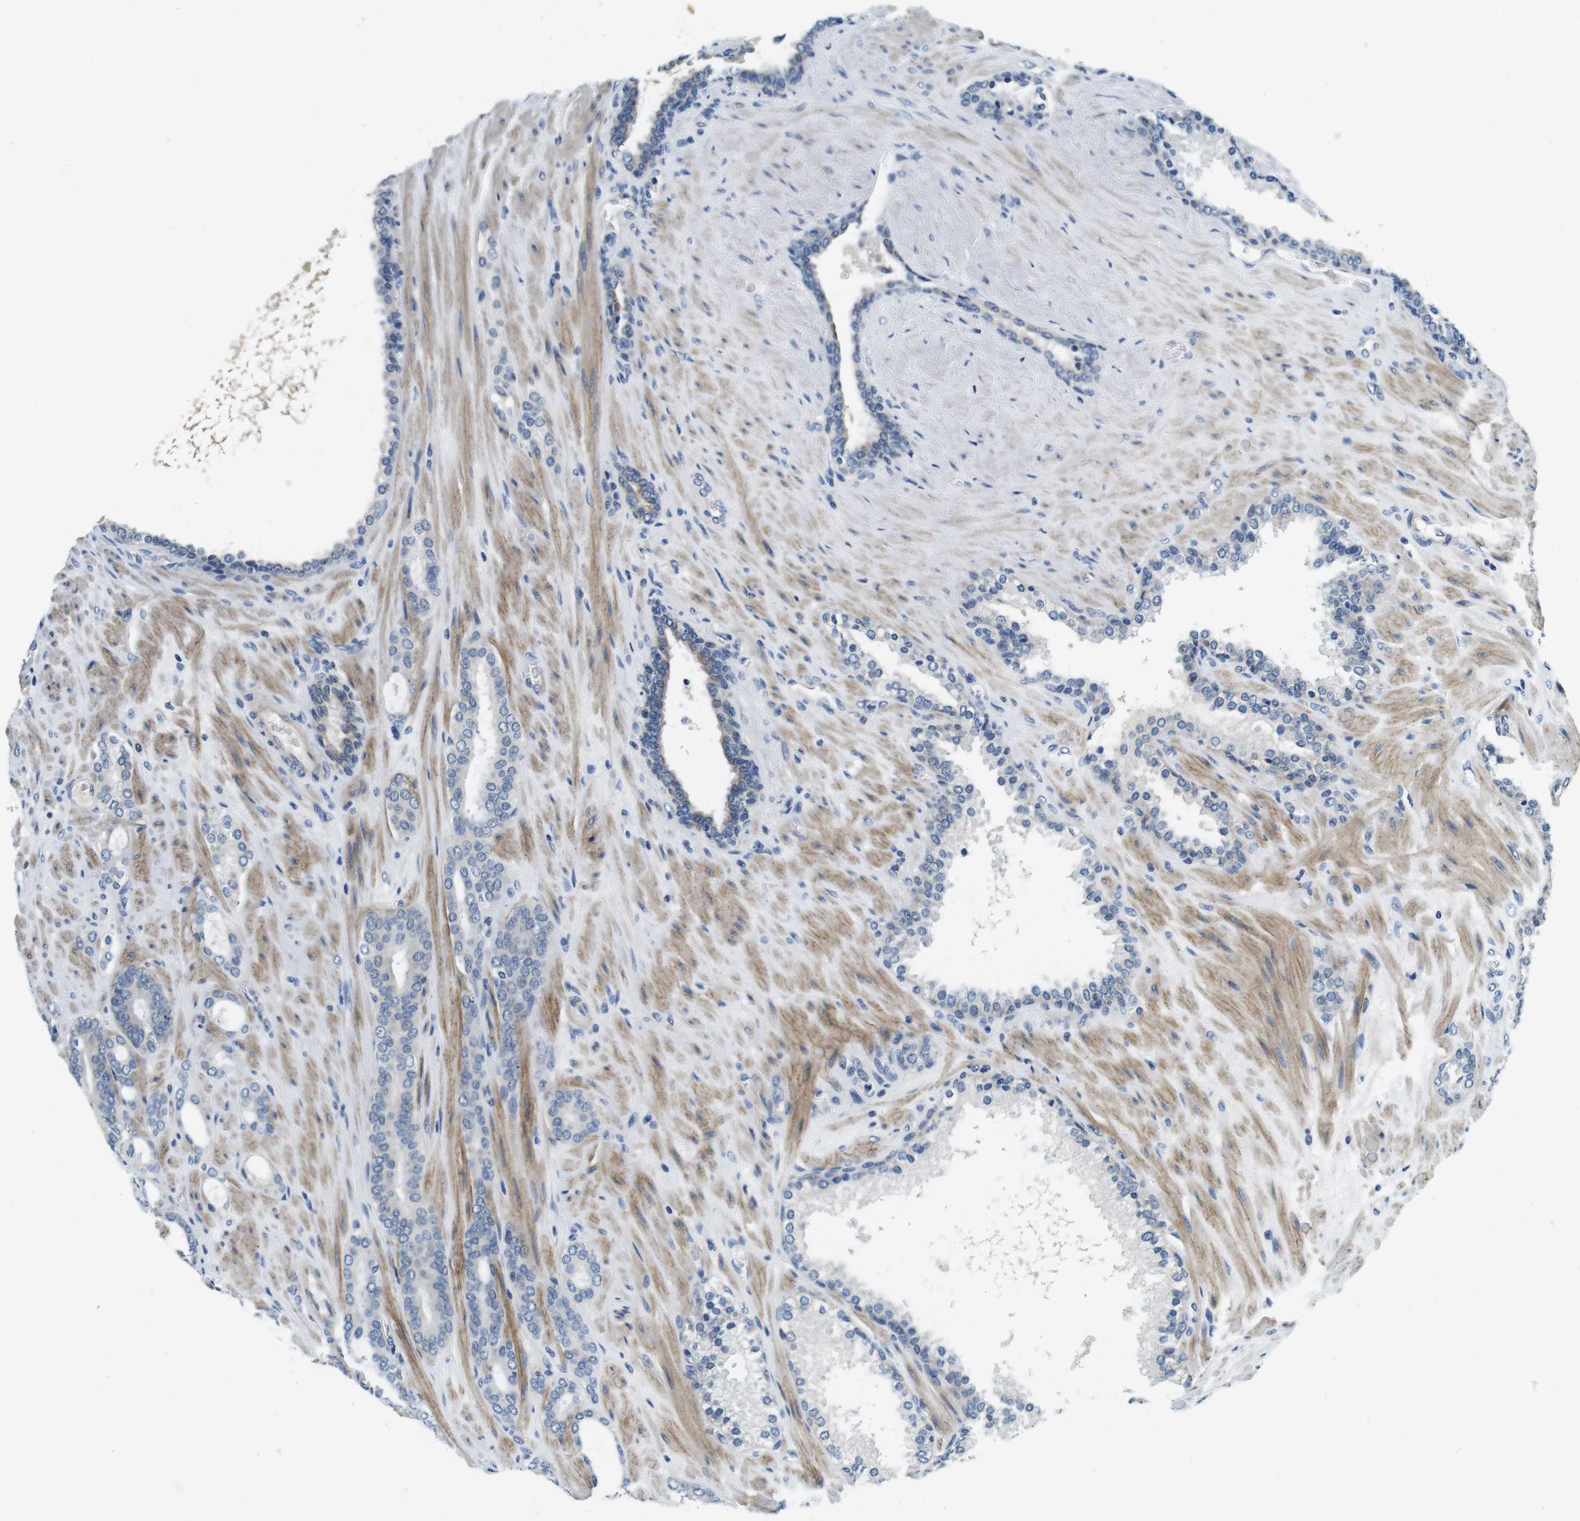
{"staining": {"intensity": "negative", "quantity": "none", "location": "none"}, "tissue": "prostate cancer", "cell_type": "Tumor cells", "image_type": "cancer", "snomed": [{"axis": "morphology", "description": "Adenocarcinoma, Low grade"}, {"axis": "topography", "description": "Prostate"}], "caption": "Tumor cells are negative for protein expression in human prostate cancer.", "gene": "DTNA", "patient": {"sex": "male", "age": 63}}